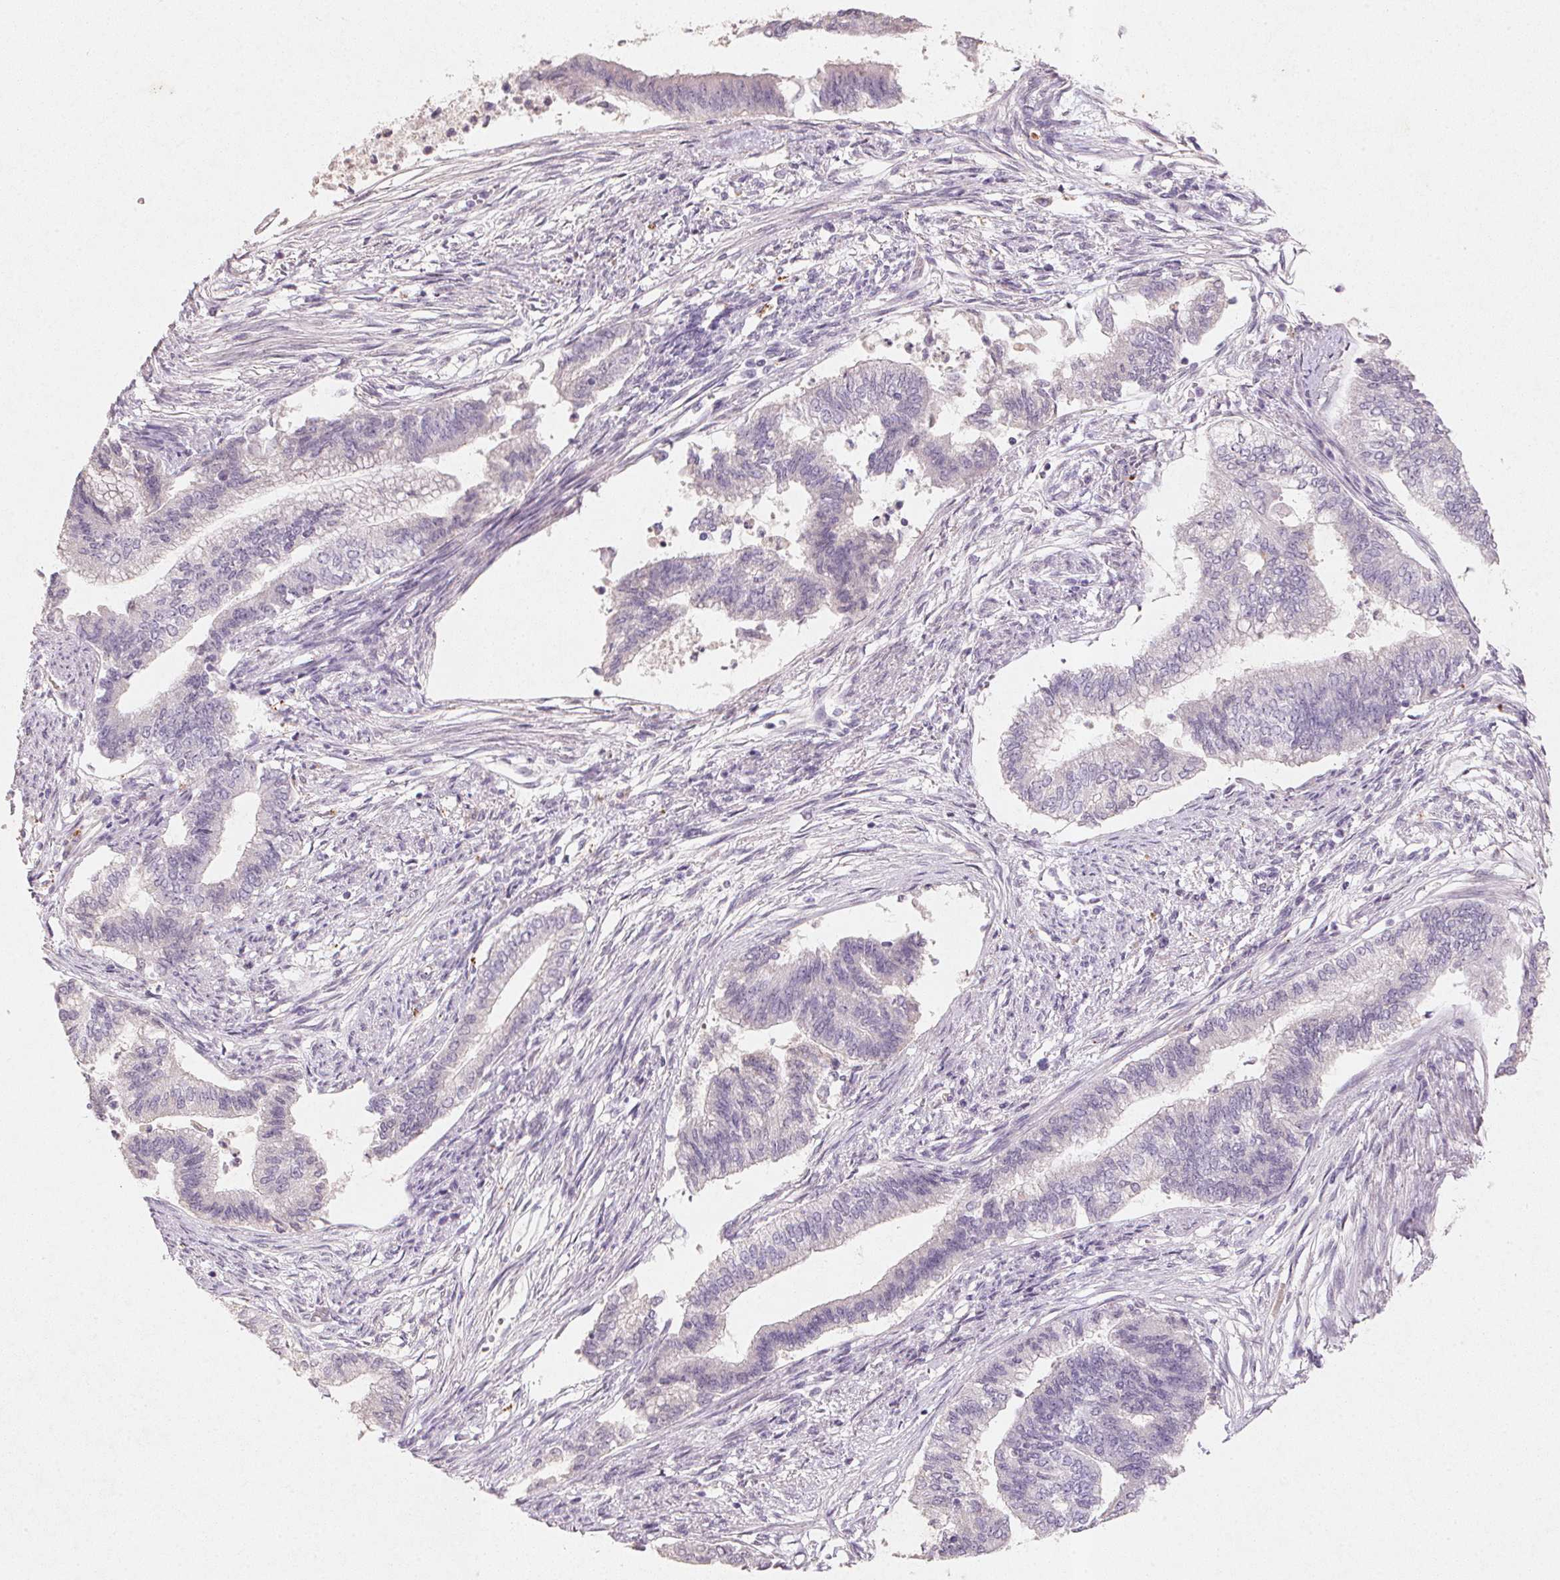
{"staining": {"intensity": "negative", "quantity": "none", "location": "none"}, "tissue": "endometrial cancer", "cell_type": "Tumor cells", "image_type": "cancer", "snomed": [{"axis": "morphology", "description": "Adenocarcinoma, NOS"}, {"axis": "topography", "description": "Endometrium"}], "caption": "Immunohistochemistry (IHC) micrograph of neoplastic tissue: human endometrial cancer (adenocarcinoma) stained with DAB exhibits no significant protein staining in tumor cells. Brightfield microscopy of immunohistochemistry (IHC) stained with DAB (3,3'-diaminobenzidine) (brown) and hematoxylin (blue), captured at high magnification.", "gene": "CXCL5", "patient": {"sex": "female", "age": 65}}